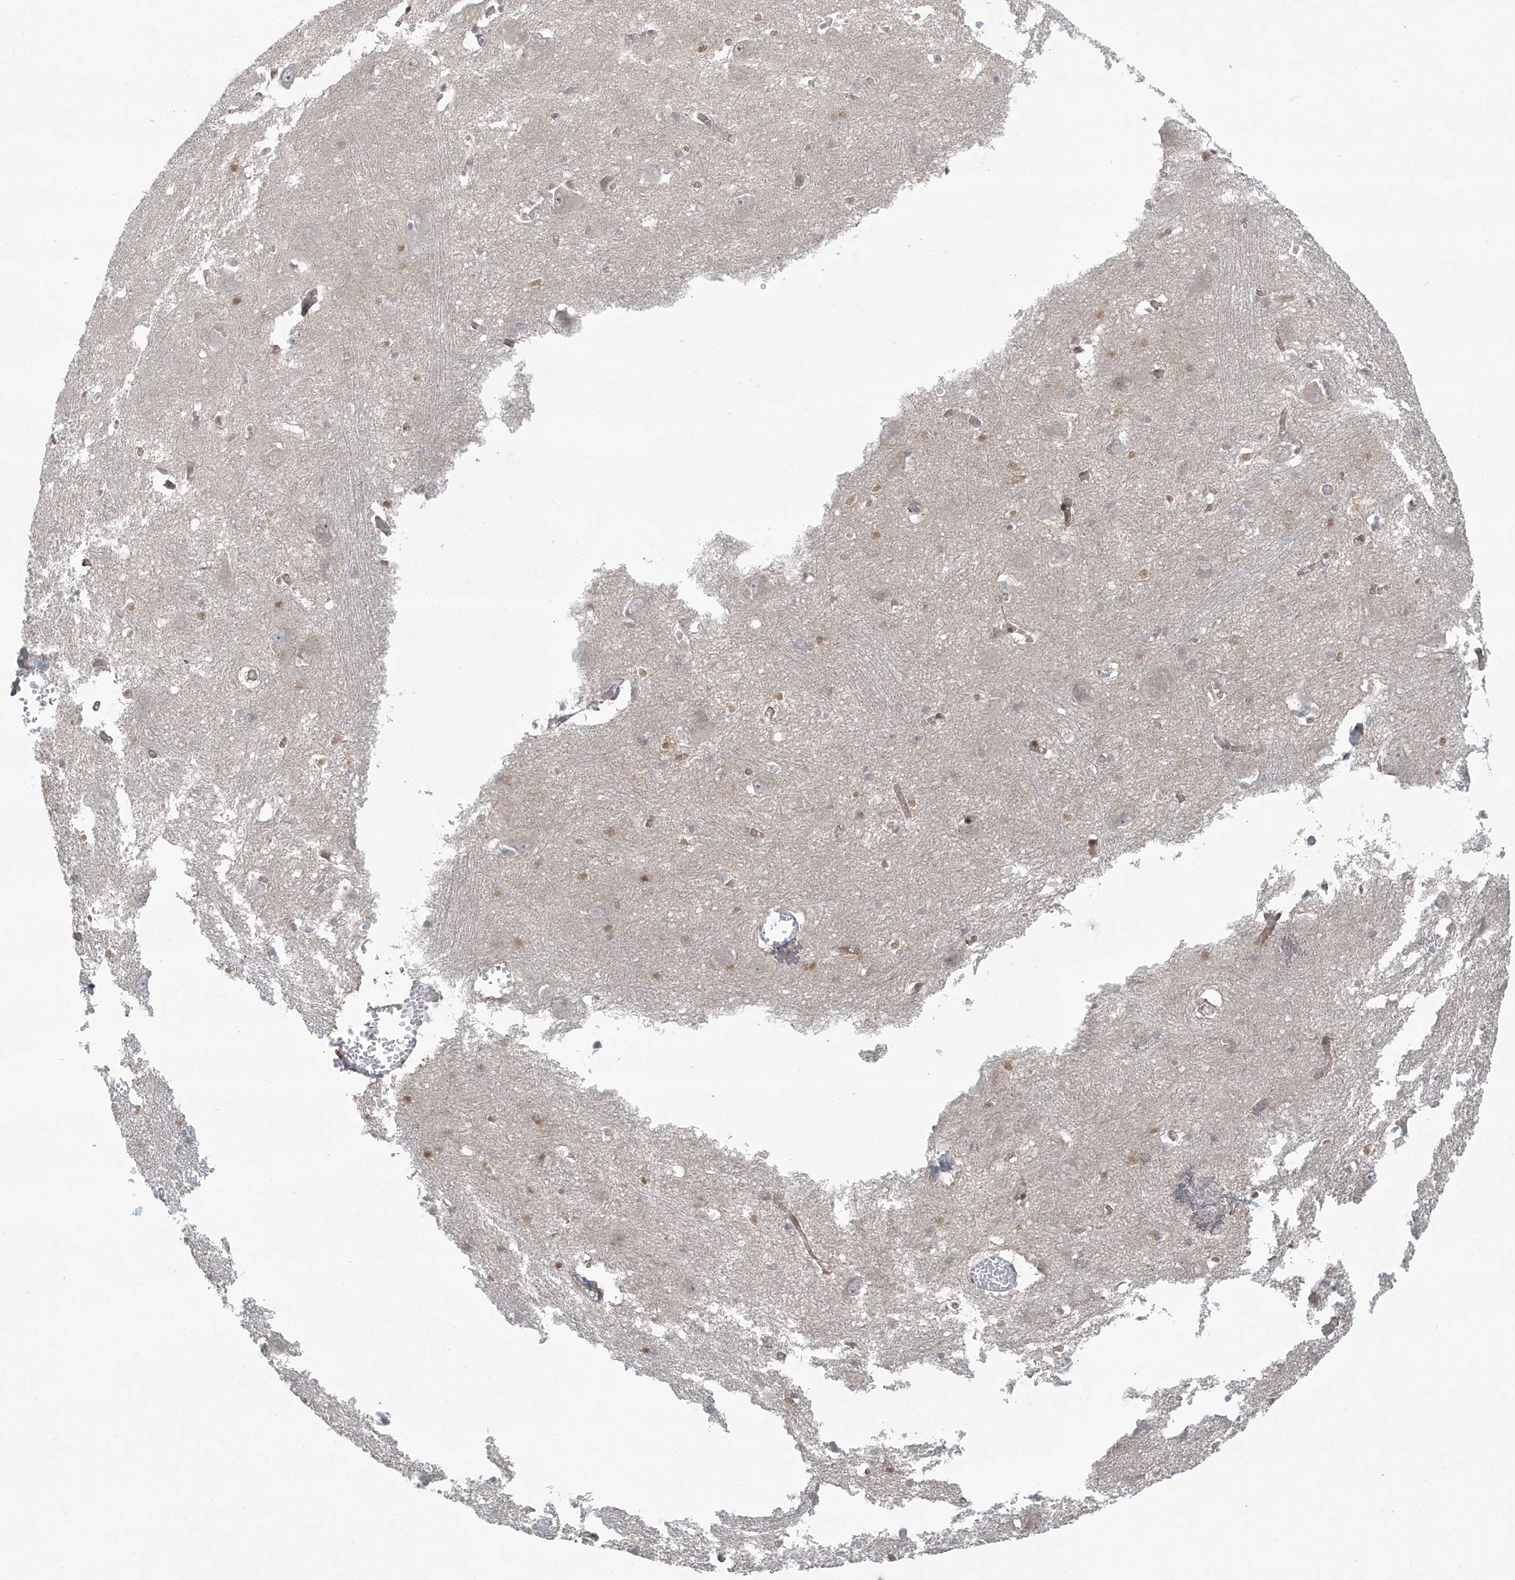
{"staining": {"intensity": "moderate", "quantity": "25%-75%", "location": "nuclear"}, "tissue": "caudate", "cell_type": "Glial cells", "image_type": "normal", "snomed": [{"axis": "morphology", "description": "Normal tissue, NOS"}, {"axis": "topography", "description": "Lateral ventricle wall"}], "caption": "This micrograph demonstrates immunohistochemistry staining of unremarkable caudate, with medium moderate nuclear staining in approximately 25%-75% of glial cells.", "gene": "PPAT", "patient": {"sex": "male", "age": 37}}